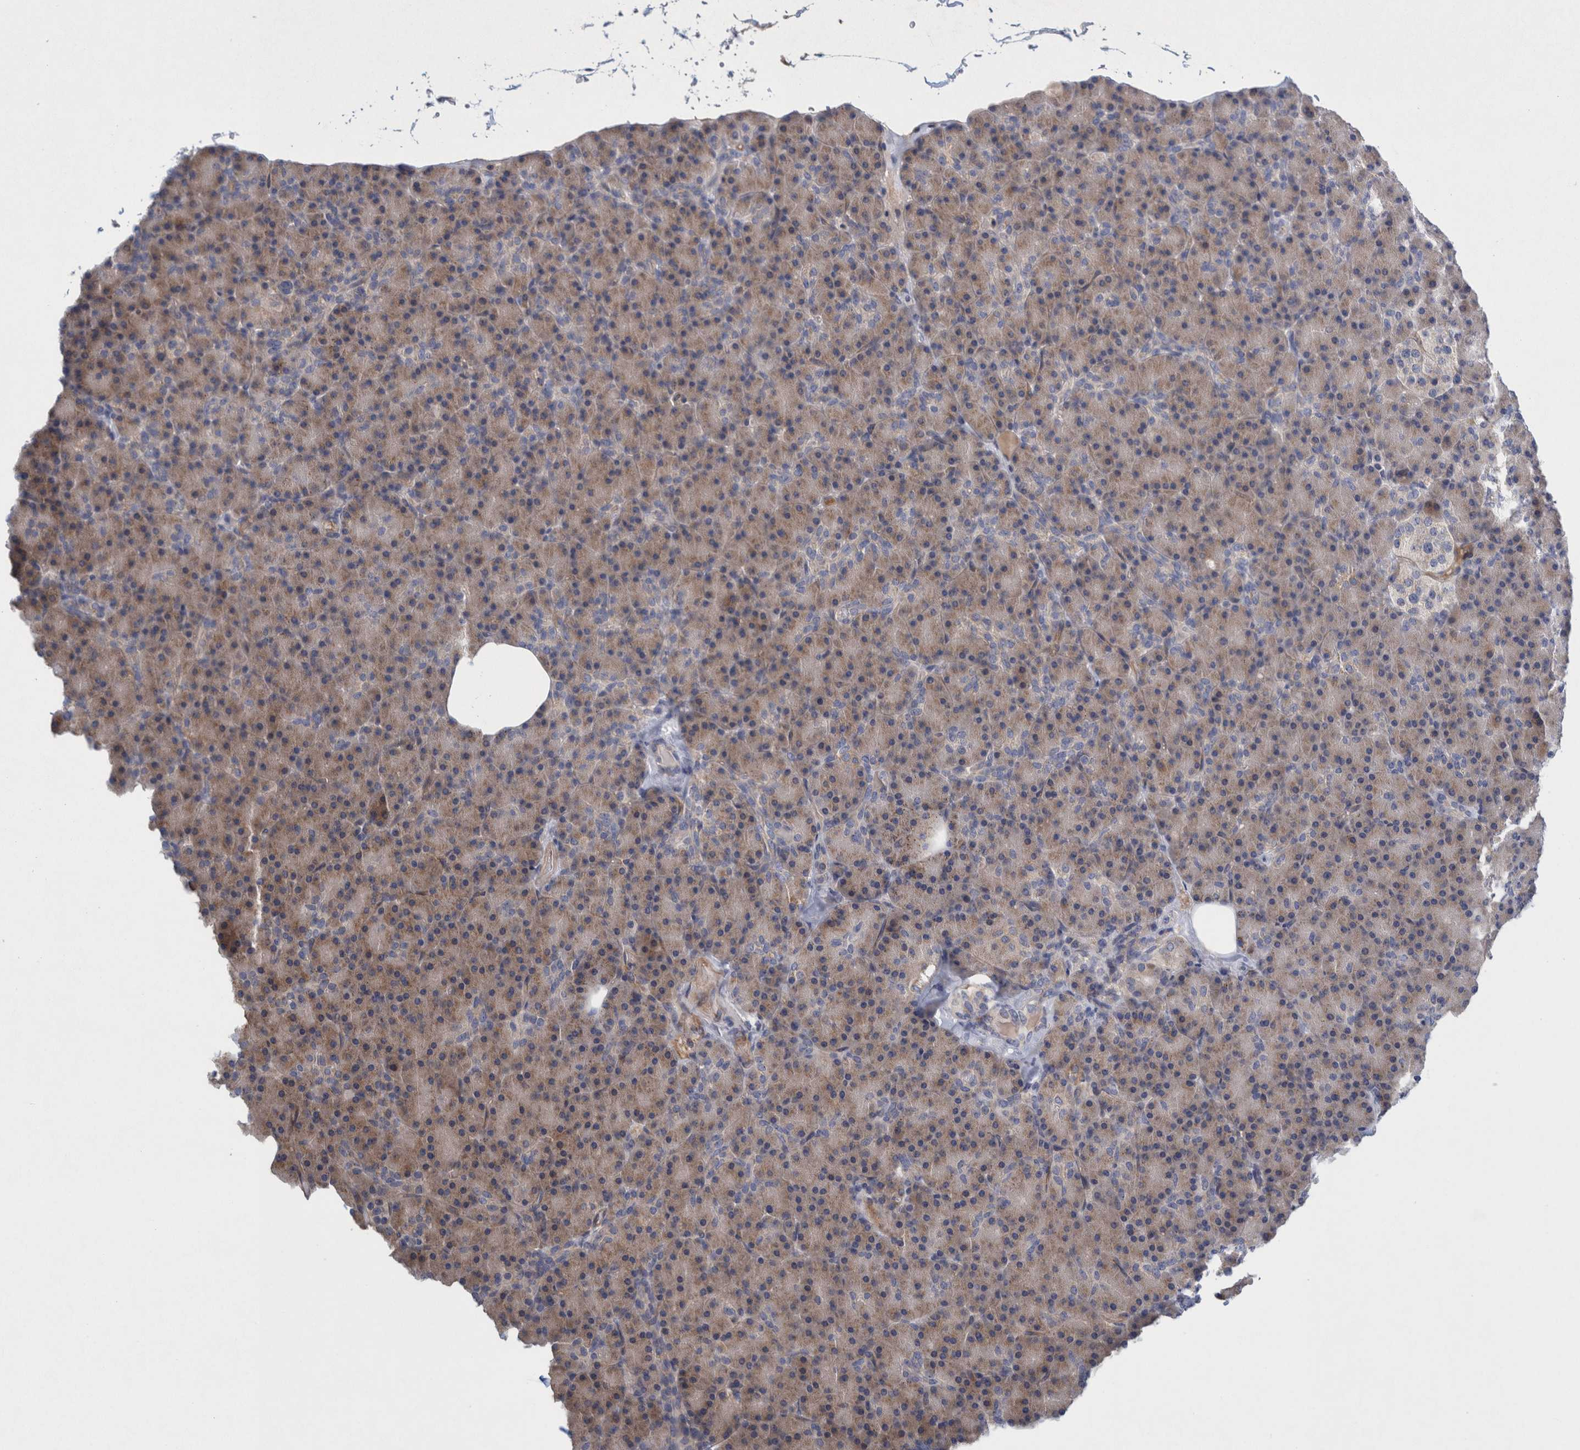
{"staining": {"intensity": "weak", "quantity": "25%-75%", "location": "cytoplasmic/membranous"}, "tissue": "pancreas", "cell_type": "Exocrine glandular cells", "image_type": "normal", "snomed": [{"axis": "morphology", "description": "Normal tissue, NOS"}, {"axis": "topography", "description": "Pancreas"}], "caption": "This is a histology image of immunohistochemistry staining of normal pancreas, which shows weak staining in the cytoplasmic/membranous of exocrine glandular cells.", "gene": "ZNF324B", "patient": {"sex": "female", "age": 43}}